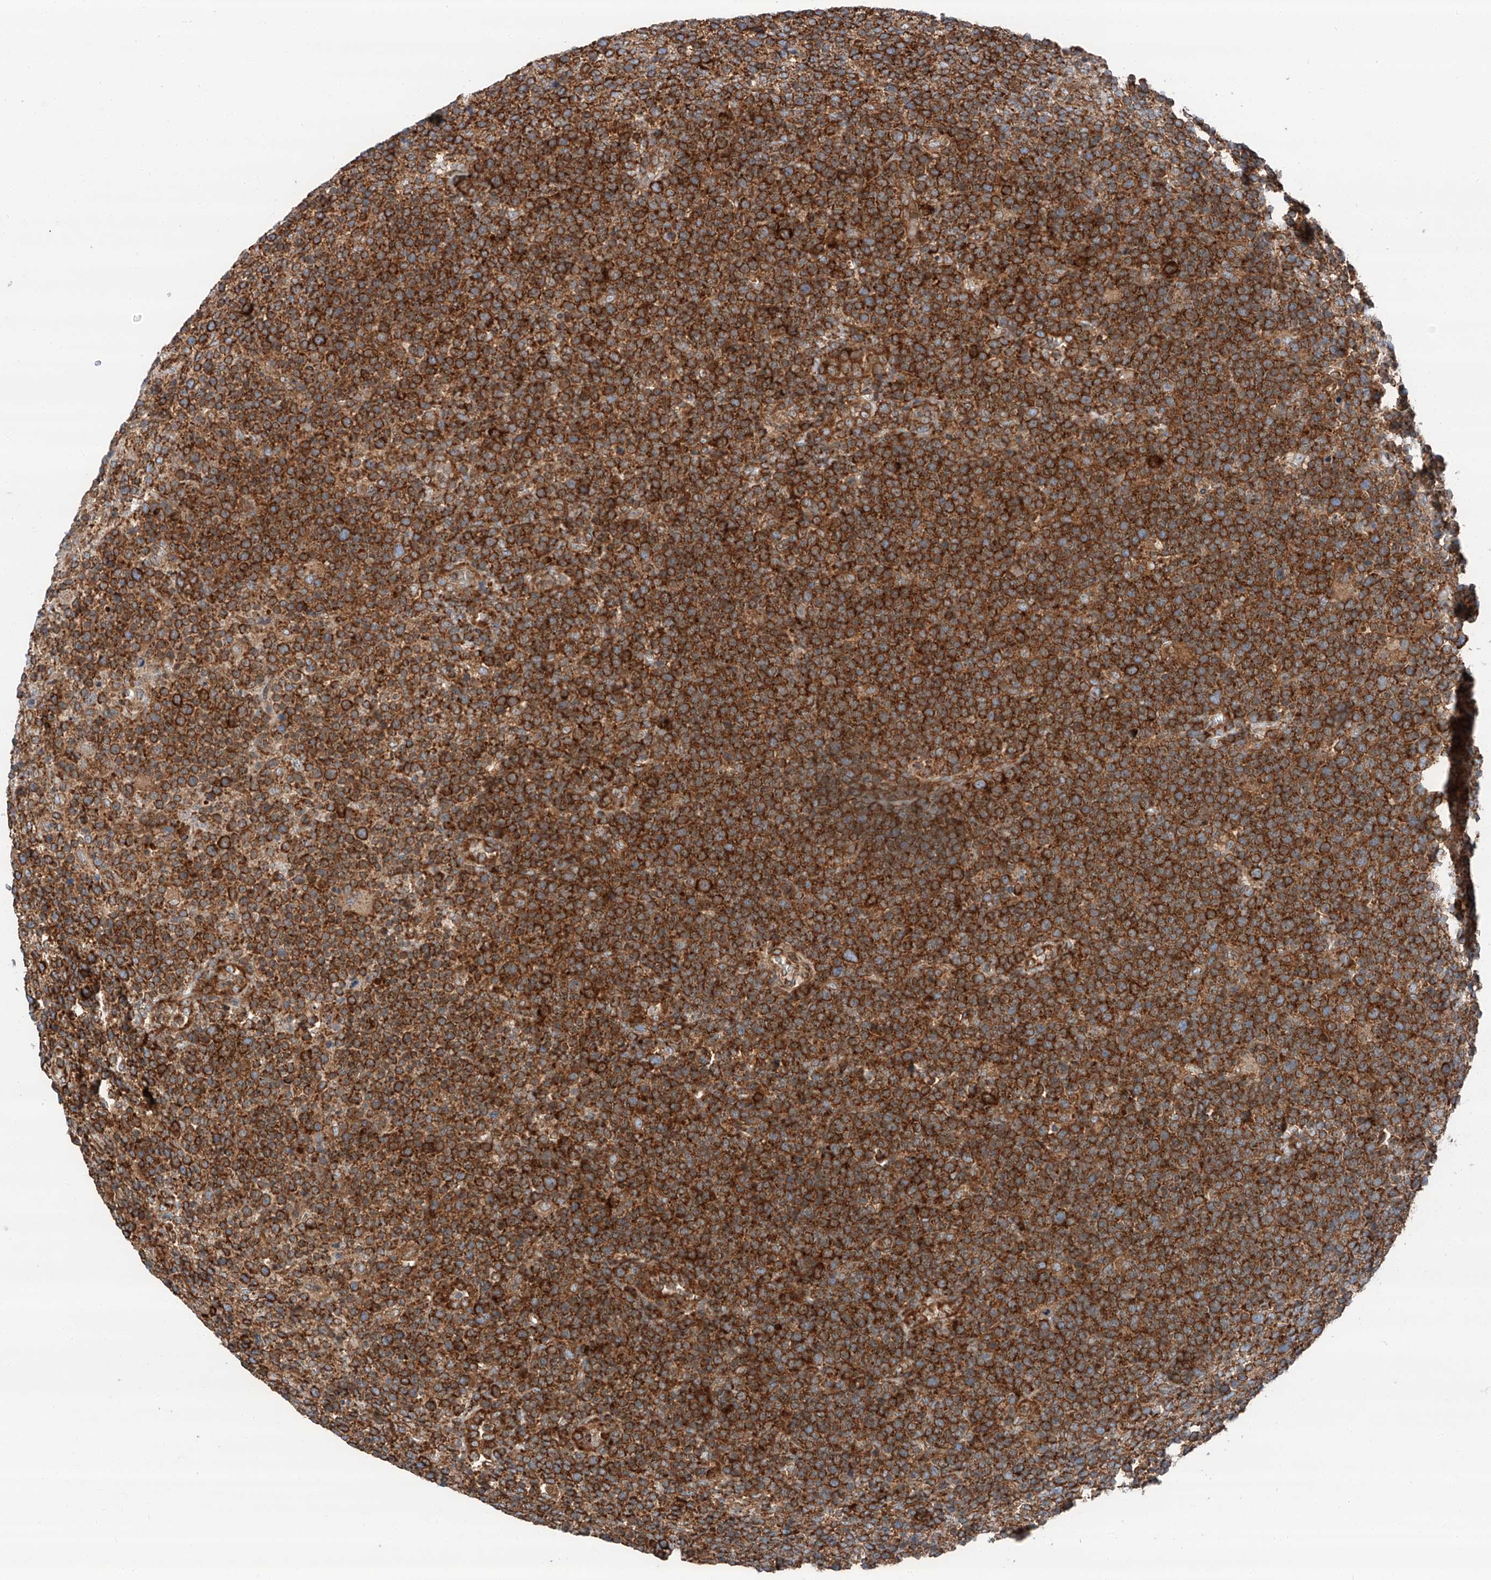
{"staining": {"intensity": "strong", "quantity": ">75%", "location": "cytoplasmic/membranous"}, "tissue": "lymphoma", "cell_type": "Tumor cells", "image_type": "cancer", "snomed": [{"axis": "morphology", "description": "Malignant lymphoma, non-Hodgkin's type, High grade"}, {"axis": "topography", "description": "Lymph node"}], "caption": "This is an image of IHC staining of malignant lymphoma, non-Hodgkin's type (high-grade), which shows strong positivity in the cytoplasmic/membranous of tumor cells.", "gene": "ZC3H15", "patient": {"sex": "male", "age": 61}}